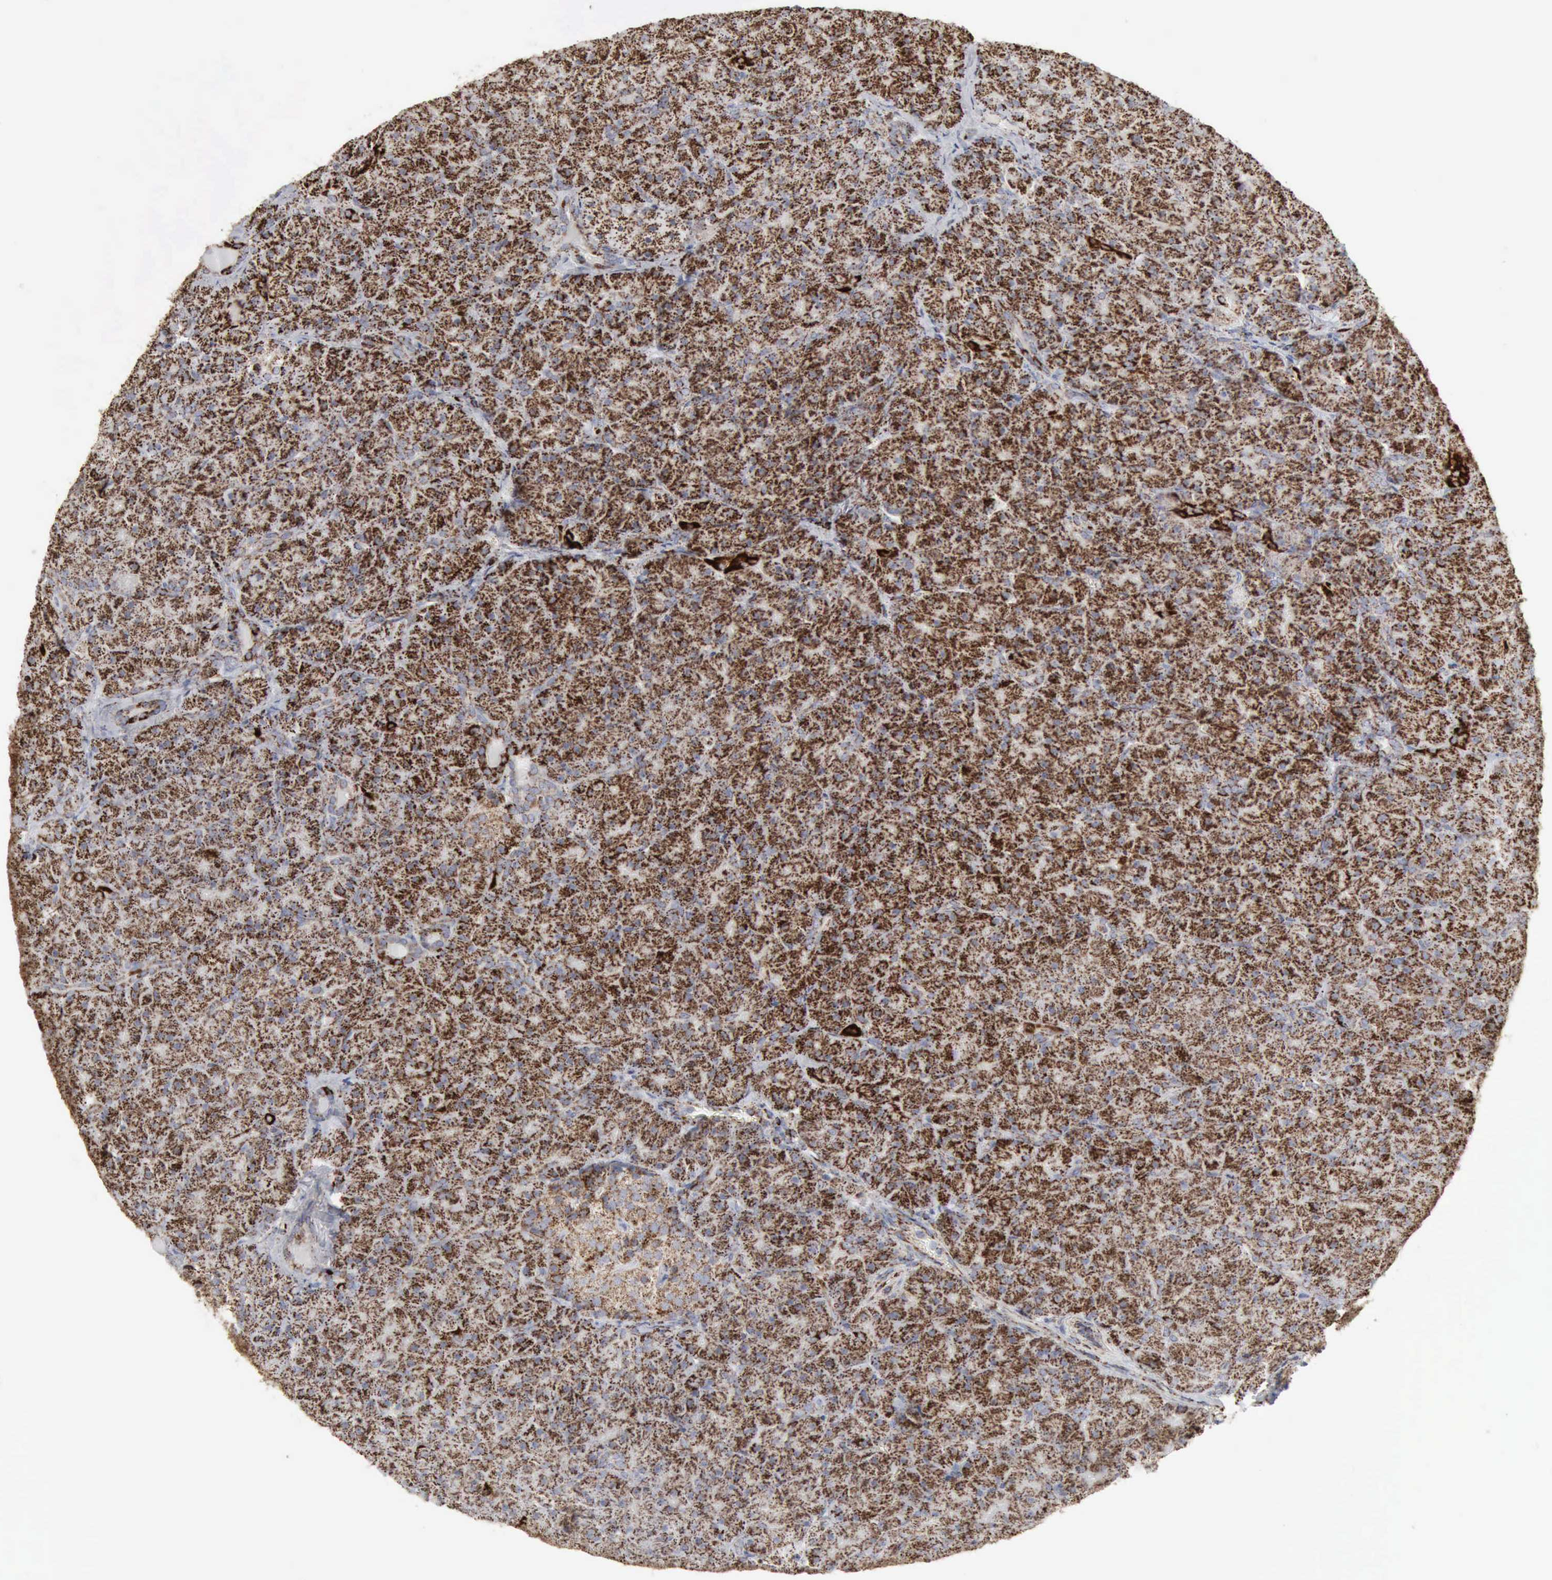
{"staining": {"intensity": "strong", "quantity": ">75%", "location": "cytoplasmic/membranous"}, "tissue": "pancreas", "cell_type": "Exocrine glandular cells", "image_type": "normal", "snomed": [{"axis": "morphology", "description": "Normal tissue, NOS"}, {"axis": "topography", "description": "Pancreas"}], "caption": "DAB immunohistochemical staining of benign human pancreas displays strong cytoplasmic/membranous protein positivity in approximately >75% of exocrine glandular cells. The staining is performed using DAB (3,3'-diaminobenzidine) brown chromogen to label protein expression. The nuclei are counter-stained blue using hematoxylin.", "gene": "ACO2", "patient": {"sex": "male", "age": 66}}